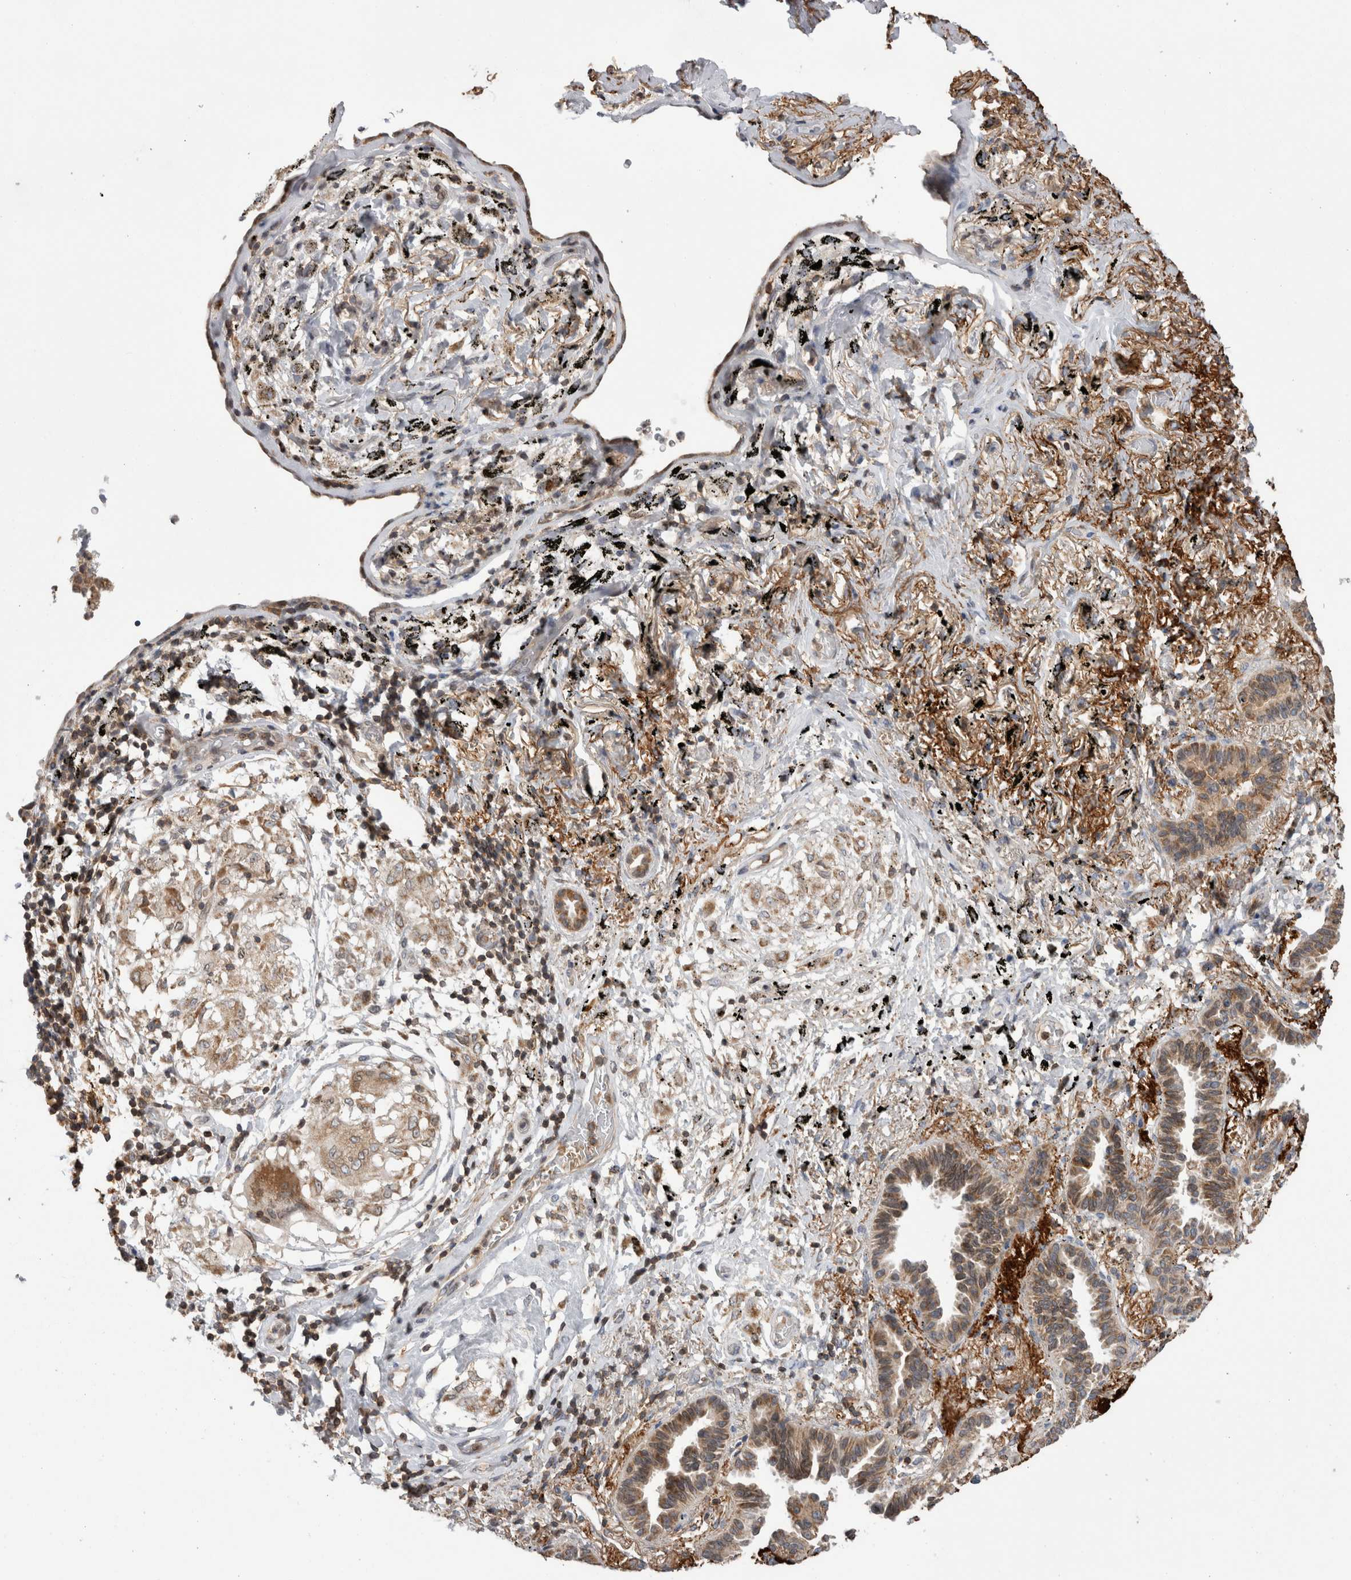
{"staining": {"intensity": "weak", "quantity": ">75%", "location": "cytoplasmic/membranous"}, "tissue": "lung cancer", "cell_type": "Tumor cells", "image_type": "cancer", "snomed": [{"axis": "morphology", "description": "Adenocarcinoma, NOS"}, {"axis": "topography", "description": "Lung"}], "caption": "Protein positivity by IHC reveals weak cytoplasmic/membranous staining in approximately >75% of tumor cells in adenocarcinoma (lung).", "gene": "DARS2", "patient": {"sex": "male", "age": 59}}